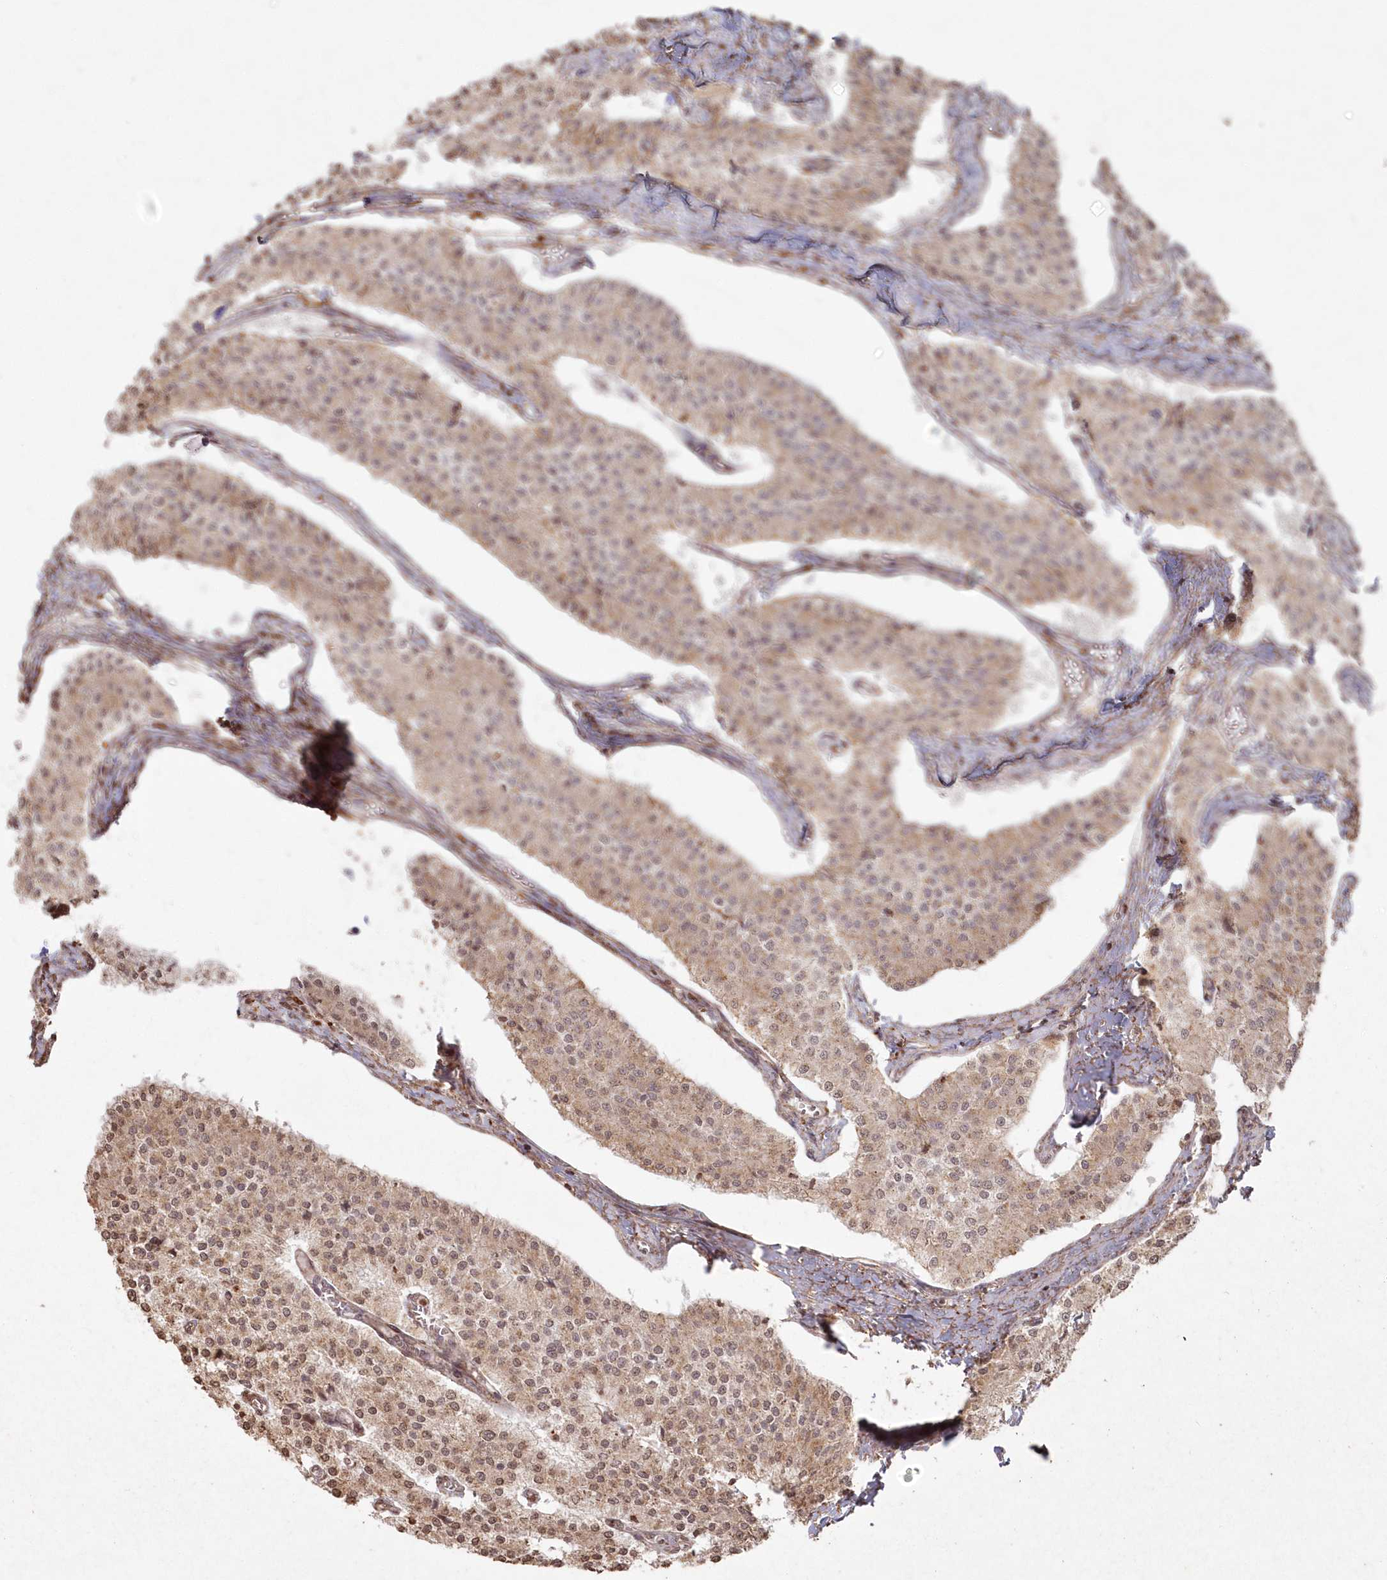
{"staining": {"intensity": "weak", "quantity": ">75%", "location": "cytoplasmic/membranous,nuclear"}, "tissue": "carcinoid", "cell_type": "Tumor cells", "image_type": "cancer", "snomed": [{"axis": "morphology", "description": "Carcinoid, malignant, NOS"}, {"axis": "topography", "description": "Colon"}], "caption": "Protein staining by IHC demonstrates weak cytoplasmic/membranous and nuclear expression in about >75% of tumor cells in malignant carcinoid.", "gene": "ARSB", "patient": {"sex": "female", "age": 52}}